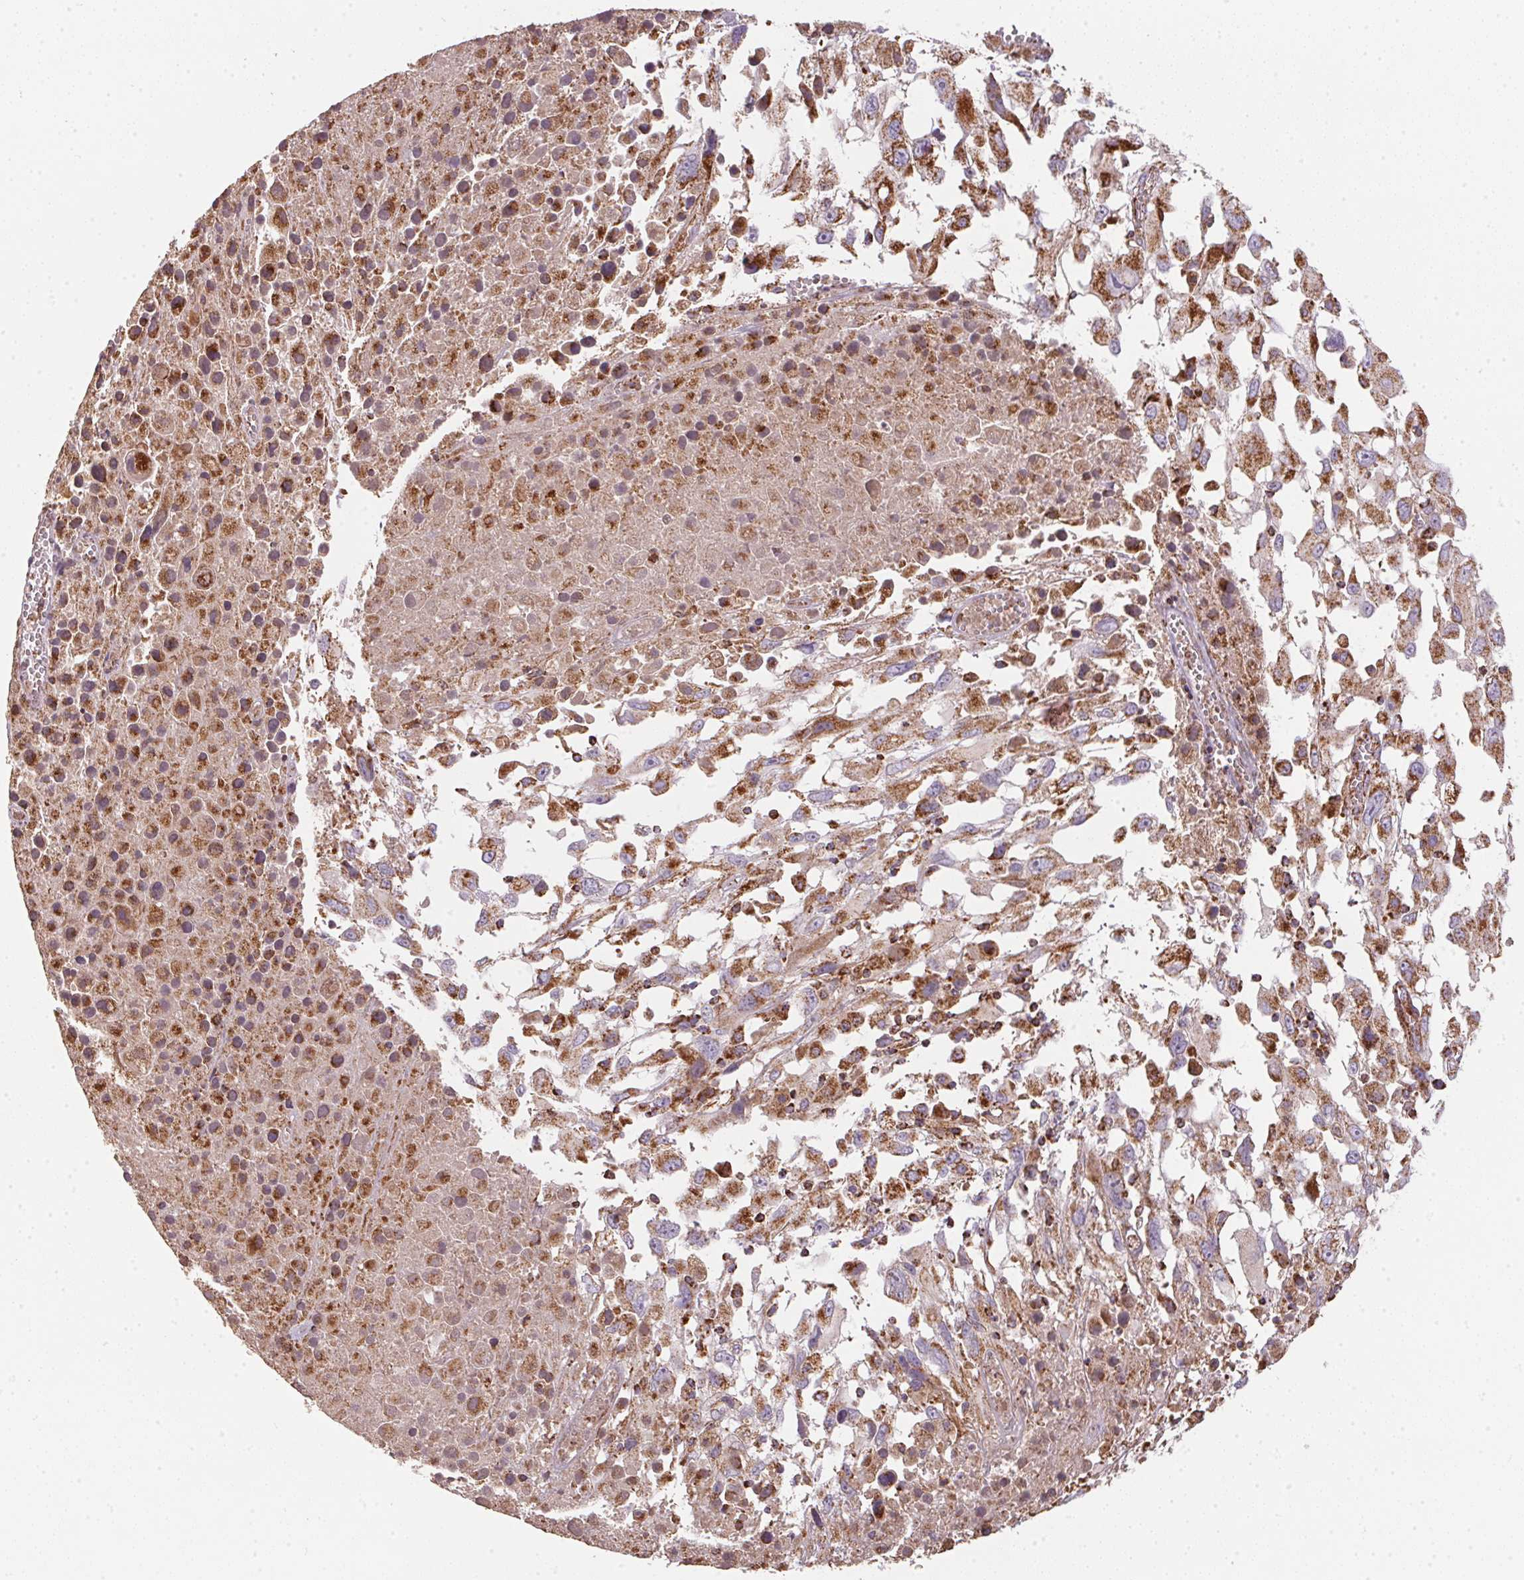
{"staining": {"intensity": "moderate", "quantity": ">75%", "location": "cytoplasmic/membranous"}, "tissue": "melanoma", "cell_type": "Tumor cells", "image_type": "cancer", "snomed": [{"axis": "morphology", "description": "Malignant melanoma, Metastatic site"}, {"axis": "topography", "description": "Soft tissue"}], "caption": "Moderate cytoplasmic/membranous protein expression is identified in about >75% of tumor cells in malignant melanoma (metastatic site).", "gene": "NDUFS2", "patient": {"sex": "male", "age": 50}}